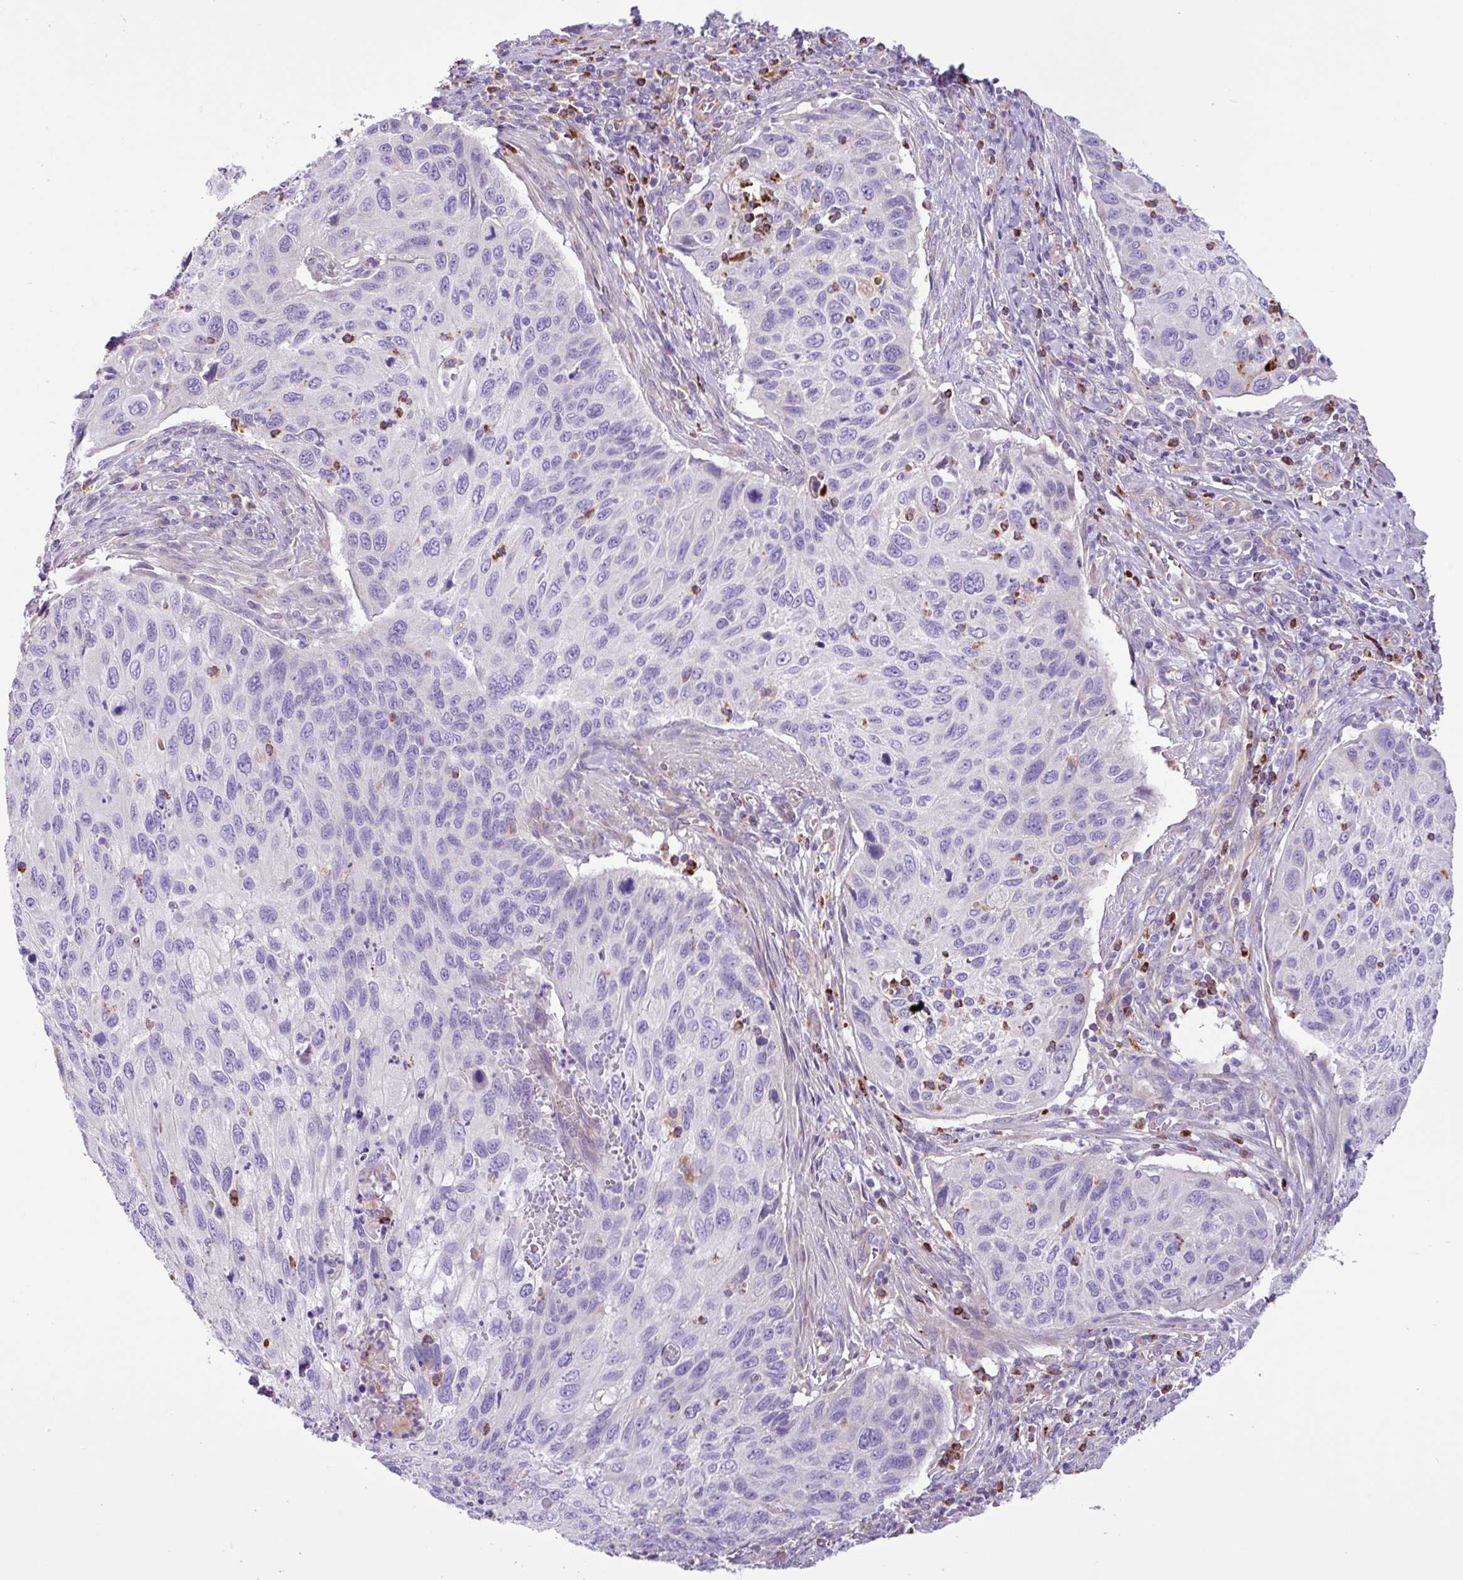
{"staining": {"intensity": "negative", "quantity": "none", "location": "none"}, "tissue": "cervical cancer", "cell_type": "Tumor cells", "image_type": "cancer", "snomed": [{"axis": "morphology", "description": "Squamous cell carcinoma, NOS"}, {"axis": "topography", "description": "Cervix"}], "caption": "High power microscopy micrograph of an immunohistochemistry image of cervical cancer, revealing no significant expression in tumor cells.", "gene": "MRM2", "patient": {"sex": "female", "age": 70}}